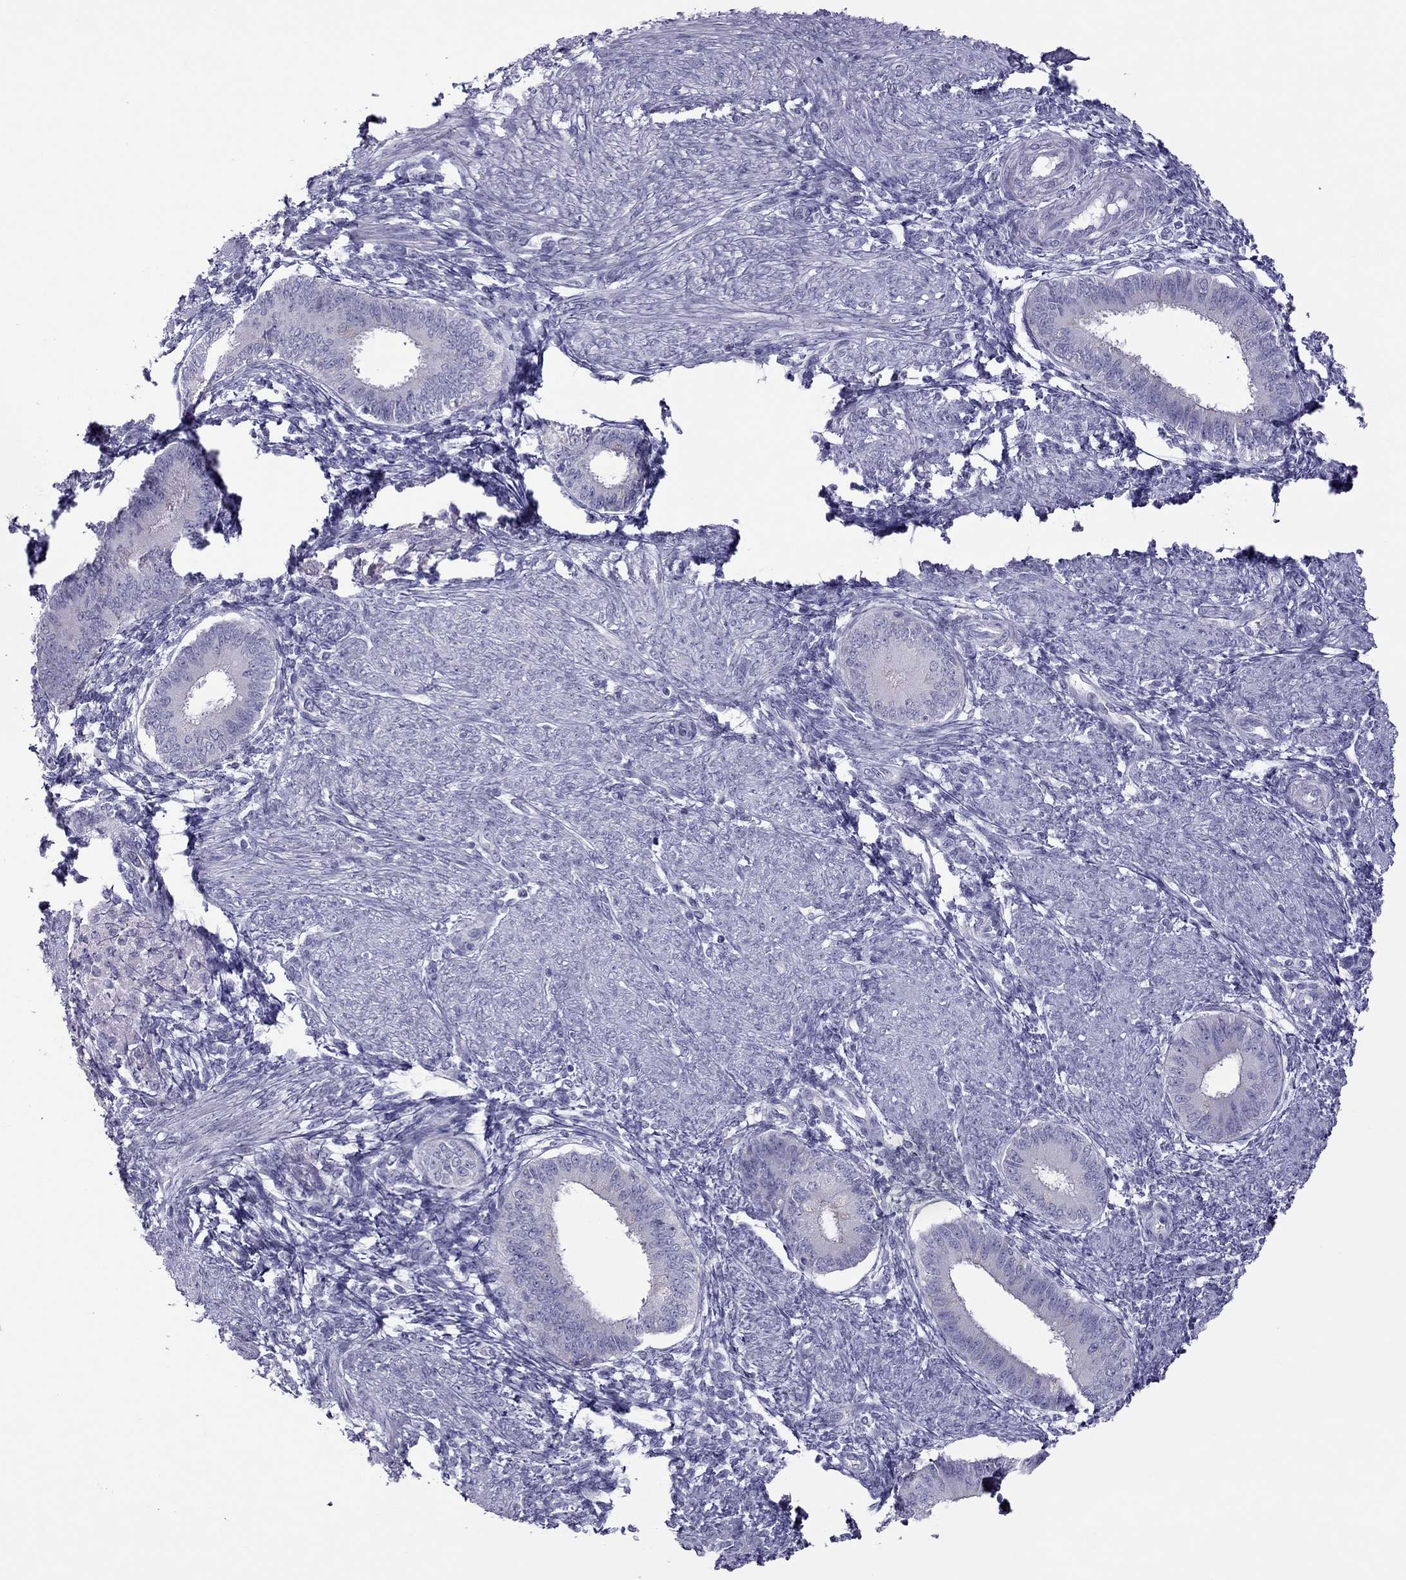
{"staining": {"intensity": "negative", "quantity": "none", "location": "none"}, "tissue": "endometrium", "cell_type": "Cells in endometrial stroma", "image_type": "normal", "snomed": [{"axis": "morphology", "description": "Normal tissue, NOS"}, {"axis": "topography", "description": "Endometrium"}], "caption": "An IHC image of unremarkable endometrium is shown. There is no staining in cells in endometrial stroma of endometrium.", "gene": "TEX14", "patient": {"sex": "female", "age": 39}}